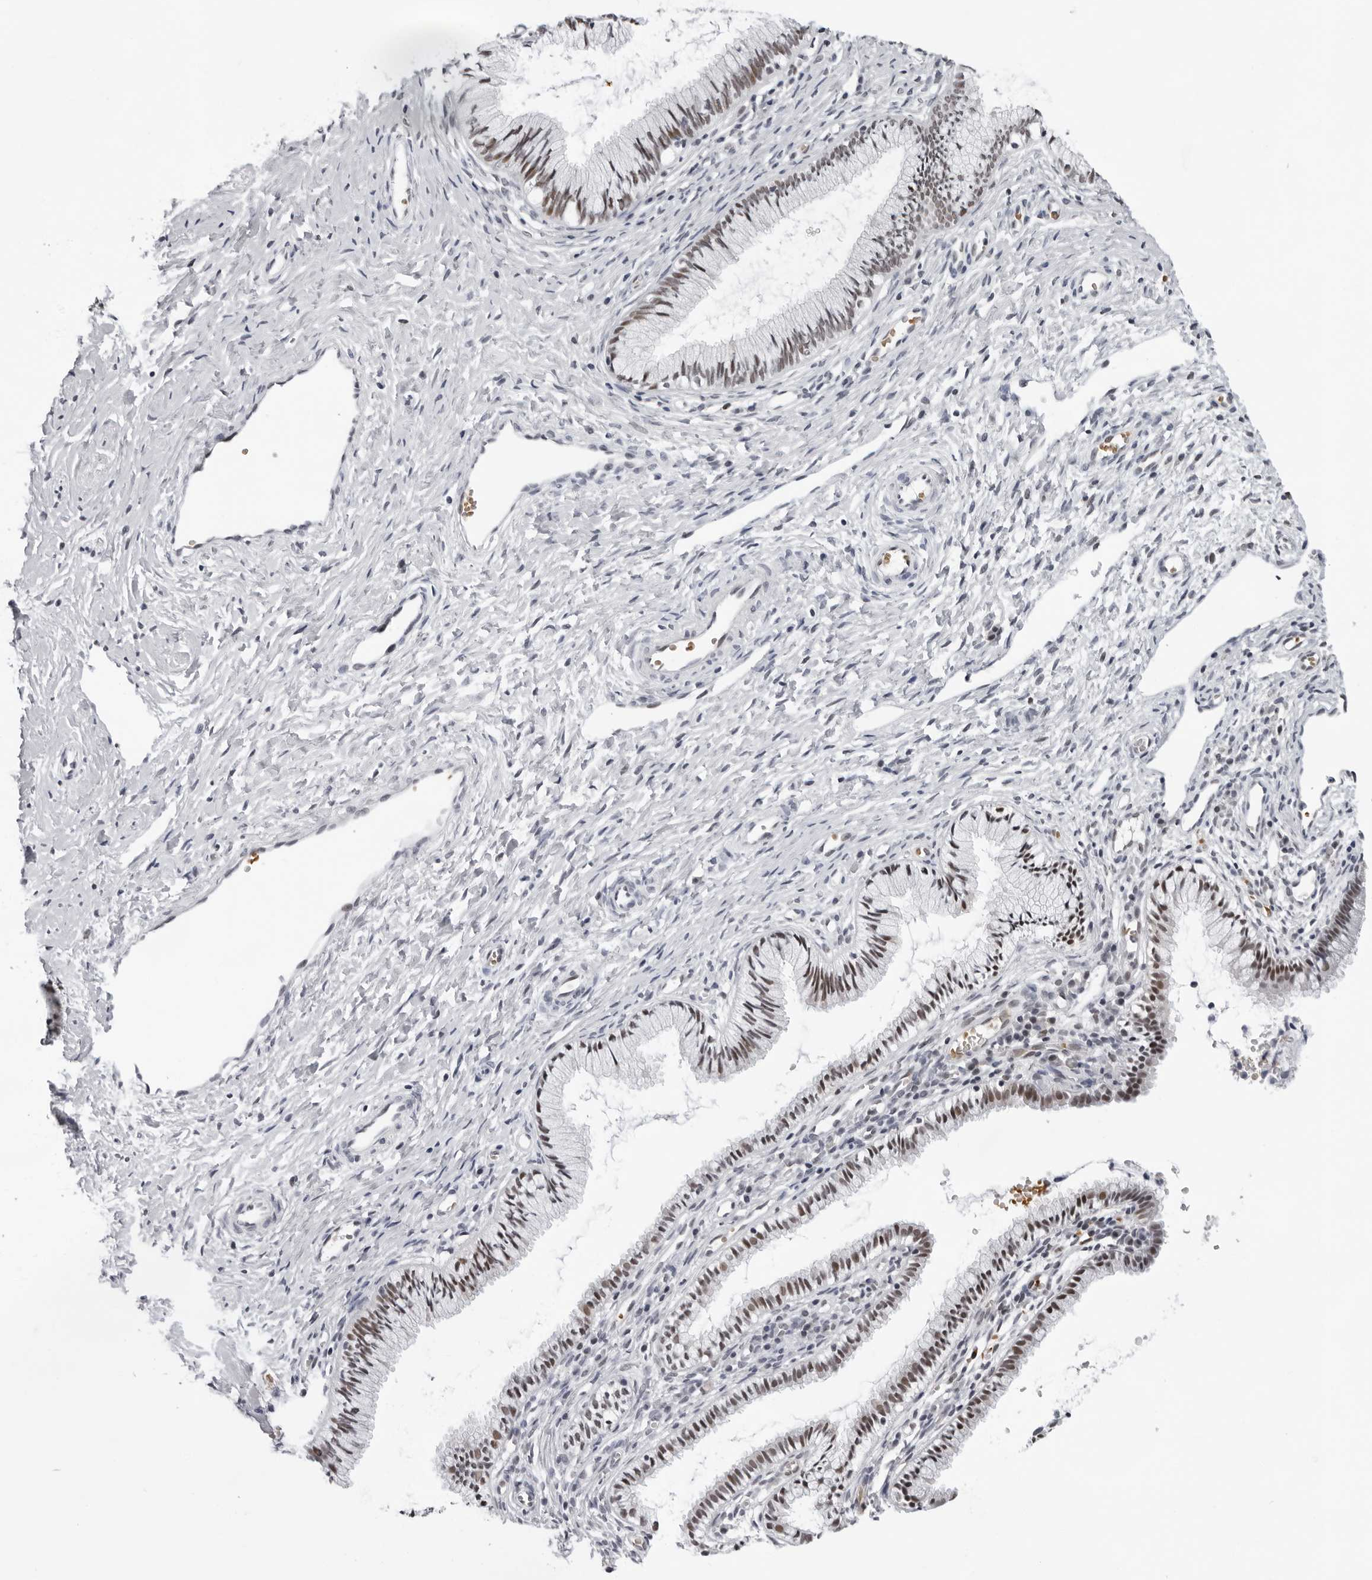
{"staining": {"intensity": "moderate", "quantity": ">75%", "location": "nuclear"}, "tissue": "cervix", "cell_type": "Glandular cells", "image_type": "normal", "snomed": [{"axis": "morphology", "description": "Normal tissue, NOS"}, {"axis": "topography", "description": "Cervix"}], "caption": "Immunohistochemistry (IHC) (DAB (3,3'-diaminobenzidine)) staining of normal cervix reveals moderate nuclear protein positivity in approximately >75% of glandular cells. (DAB (3,3'-diaminobenzidine) = brown stain, brightfield microscopy at high magnification).", "gene": "USP1", "patient": {"sex": "female", "age": 27}}